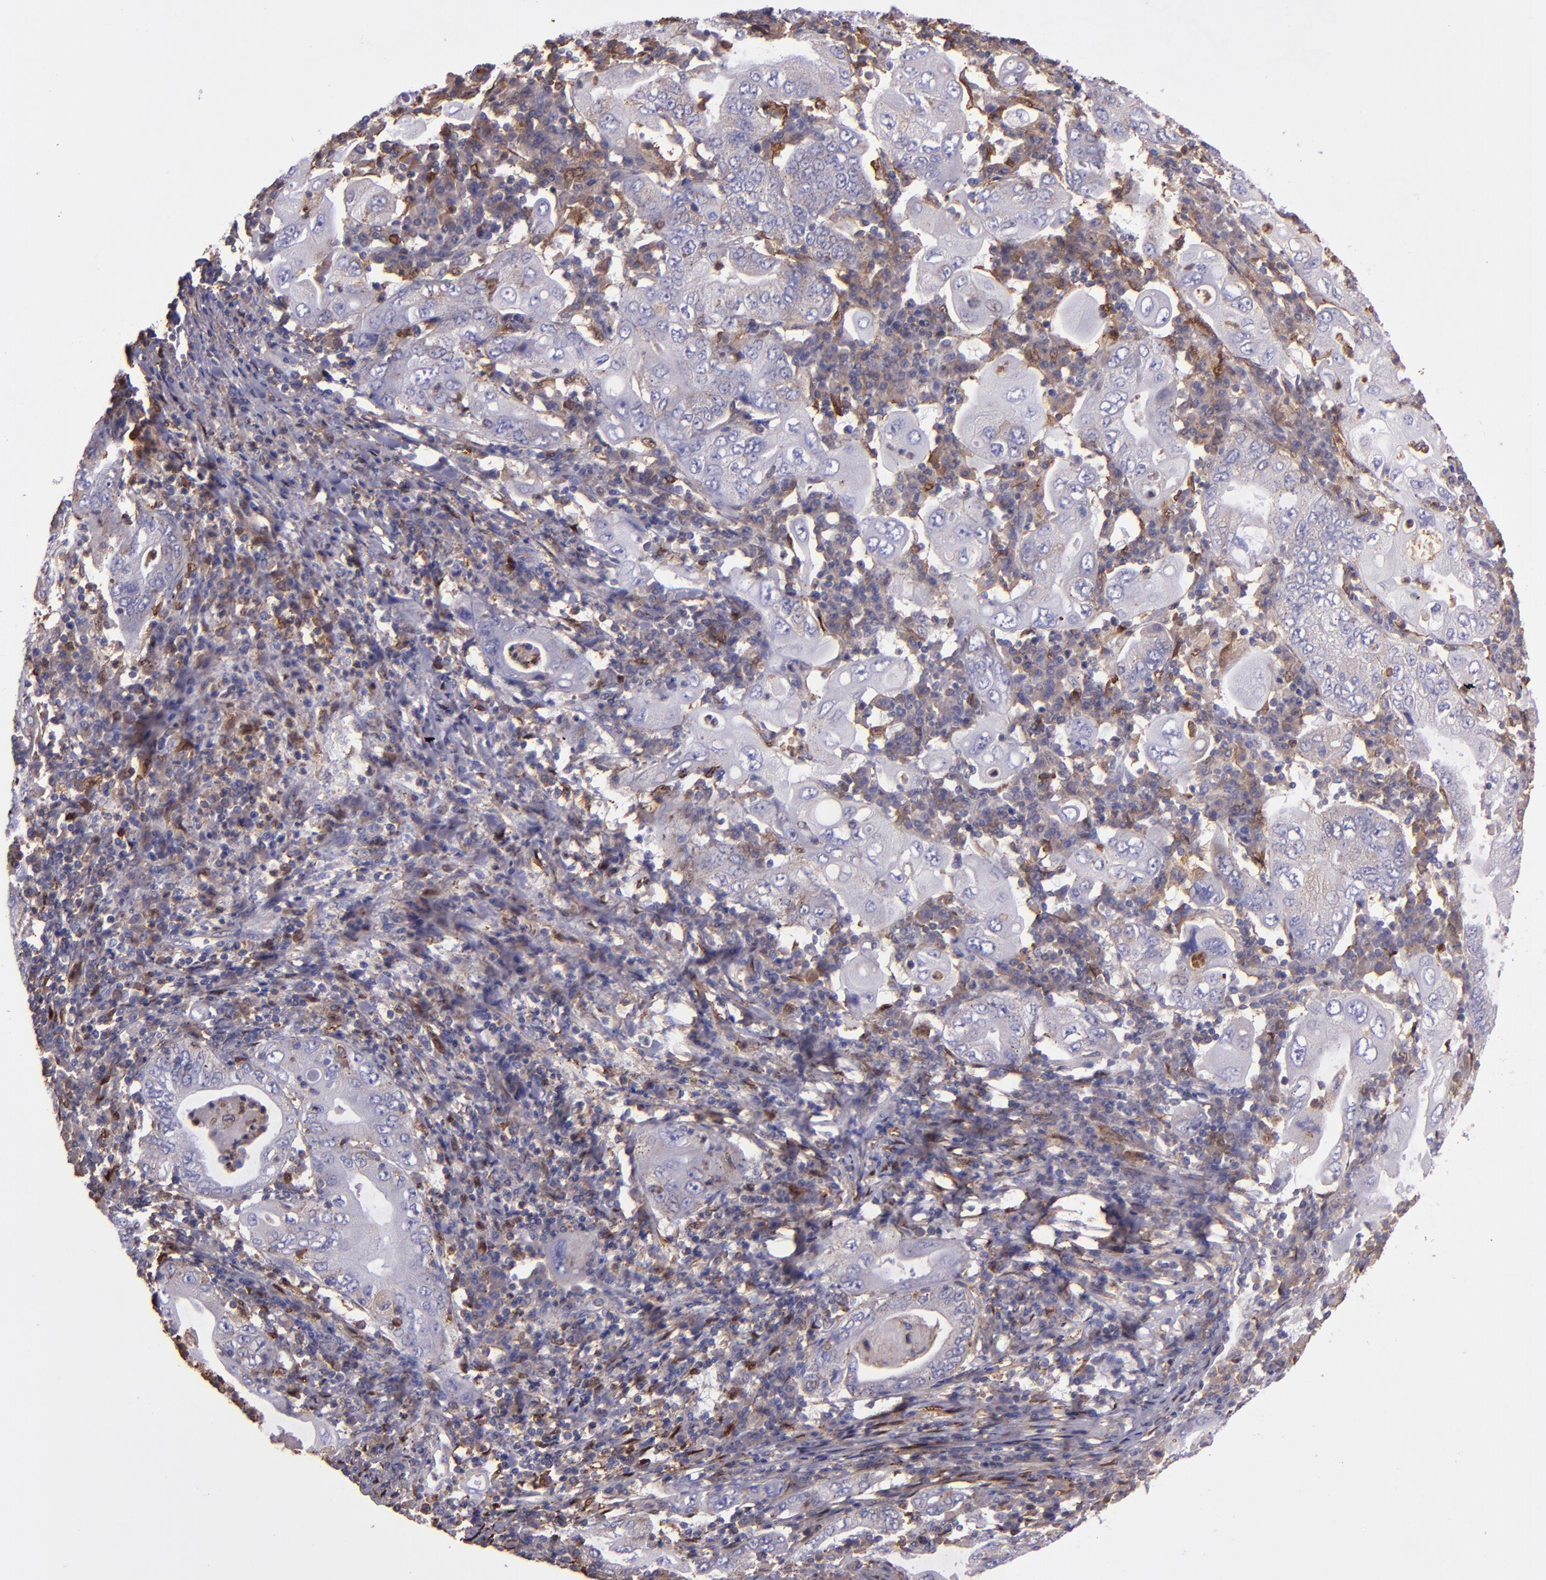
{"staining": {"intensity": "weak", "quantity": ">75%", "location": "cytoplasmic/membranous"}, "tissue": "stomach cancer", "cell_type": "Tumor cells", "image_type": "cancer", "snomed": [{"axis": "morphology", "description": "Normal tissue, NOS"}, {"axis": "morphology", "description": "Adenocarcinoma, NOS"}, {"axis": "topography", "description": "Esophagus"}, {"axis": "topography", "description": "Stomach, upper"}, {"axis": "topography", "description": "Peripheral nerve tissue"}], "caption": "Human stomach adenocarcinoma stained with a protein marker shows weak staining in tumor cells.", "gene": "WASHC1", "patient": {"sex": "male", "age": 62}}